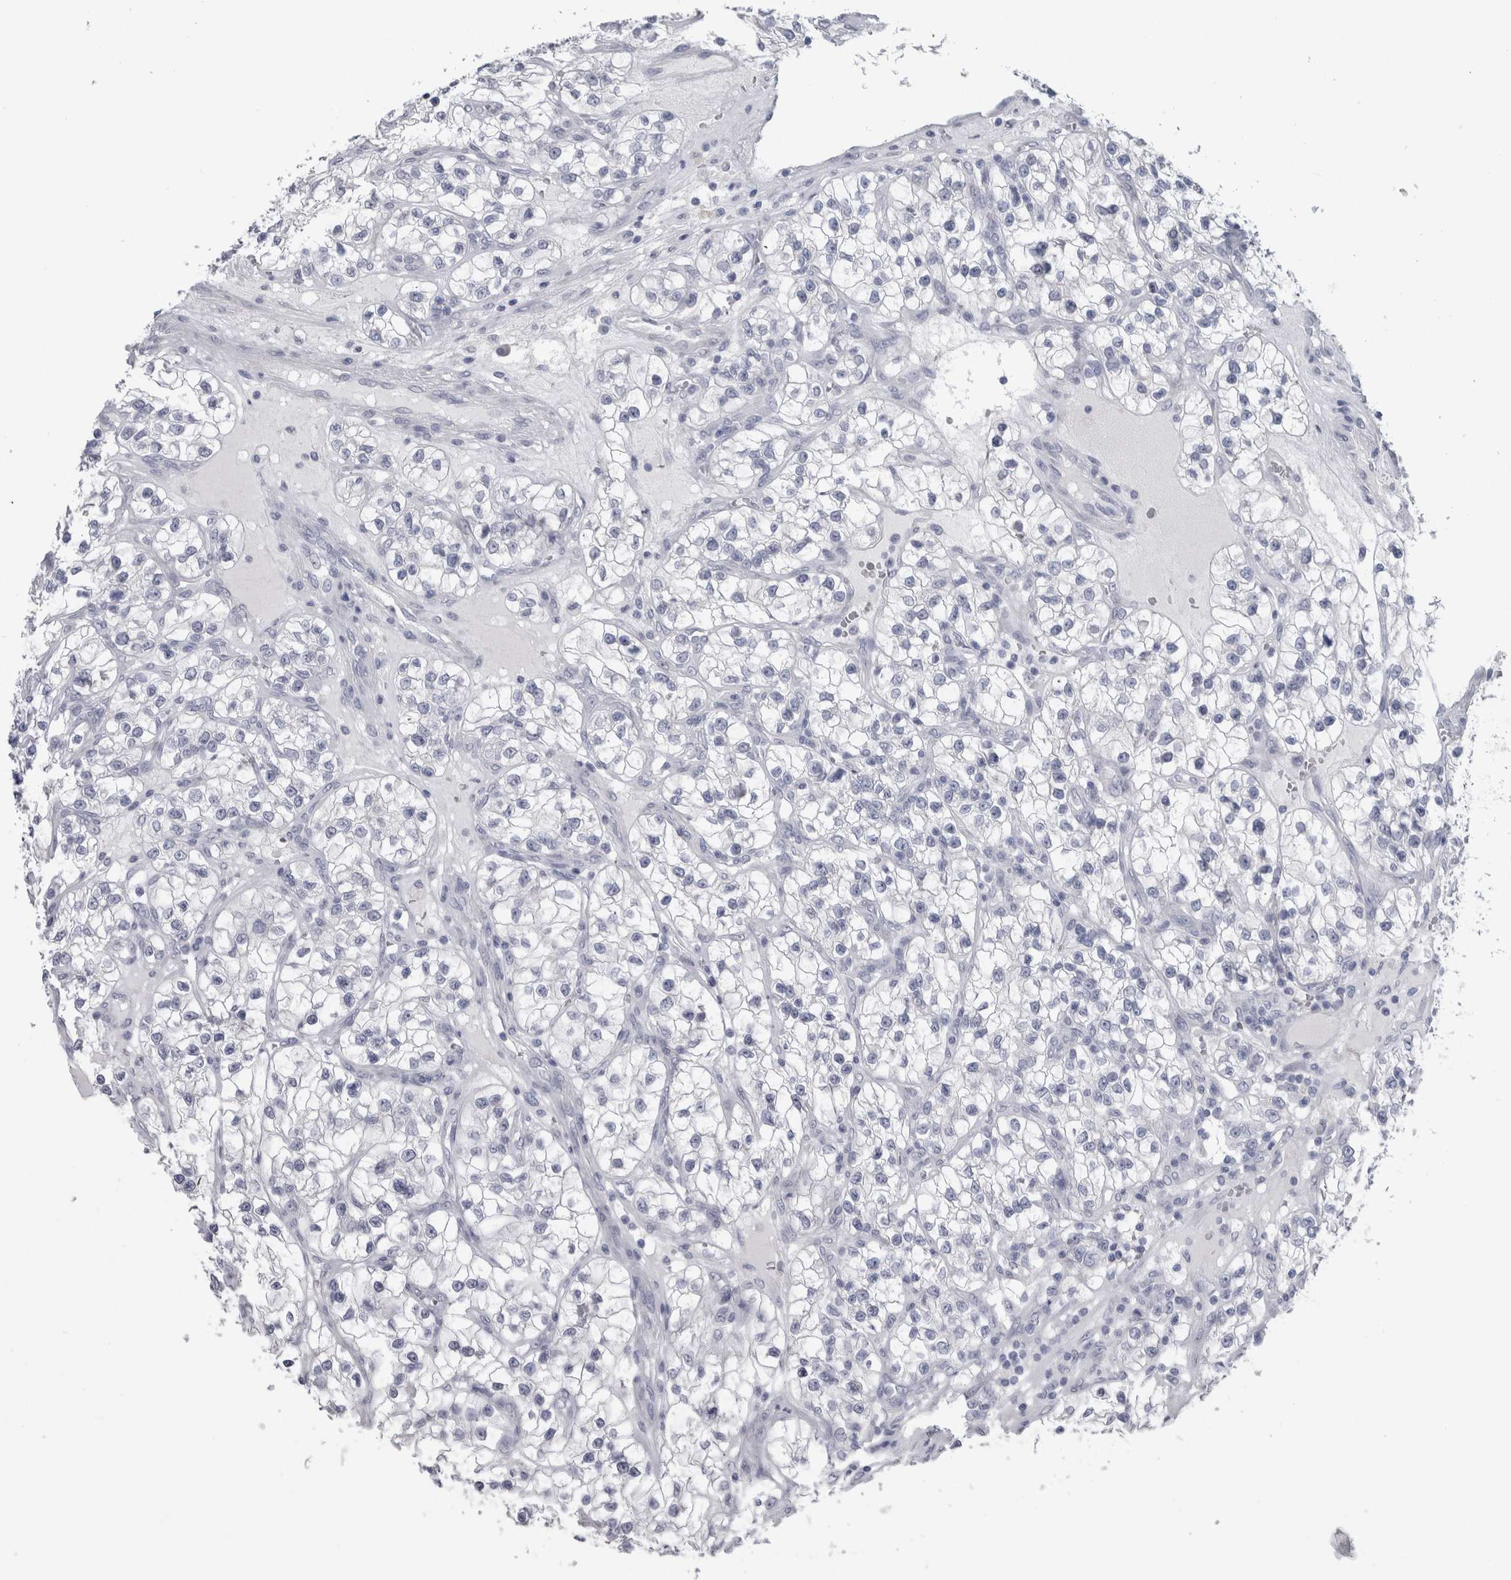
{"staining": {"intensity": "negative", "quantity": "none", "location": "none"}, "tissue": "renal cancer", "cell_type": "Tumor cells", "image_type": "cancer", "snomed": [{"axis": "morphology", "description": "Adenocarcinoma, NOS"}, {"axis": "topography", "description": "Kidney"}], "caption": "Tumor cells show no significant expression in adenocarcinoma (renal).", "gene": "MSMB", "patient": {"sex": "female", "age": 57}}